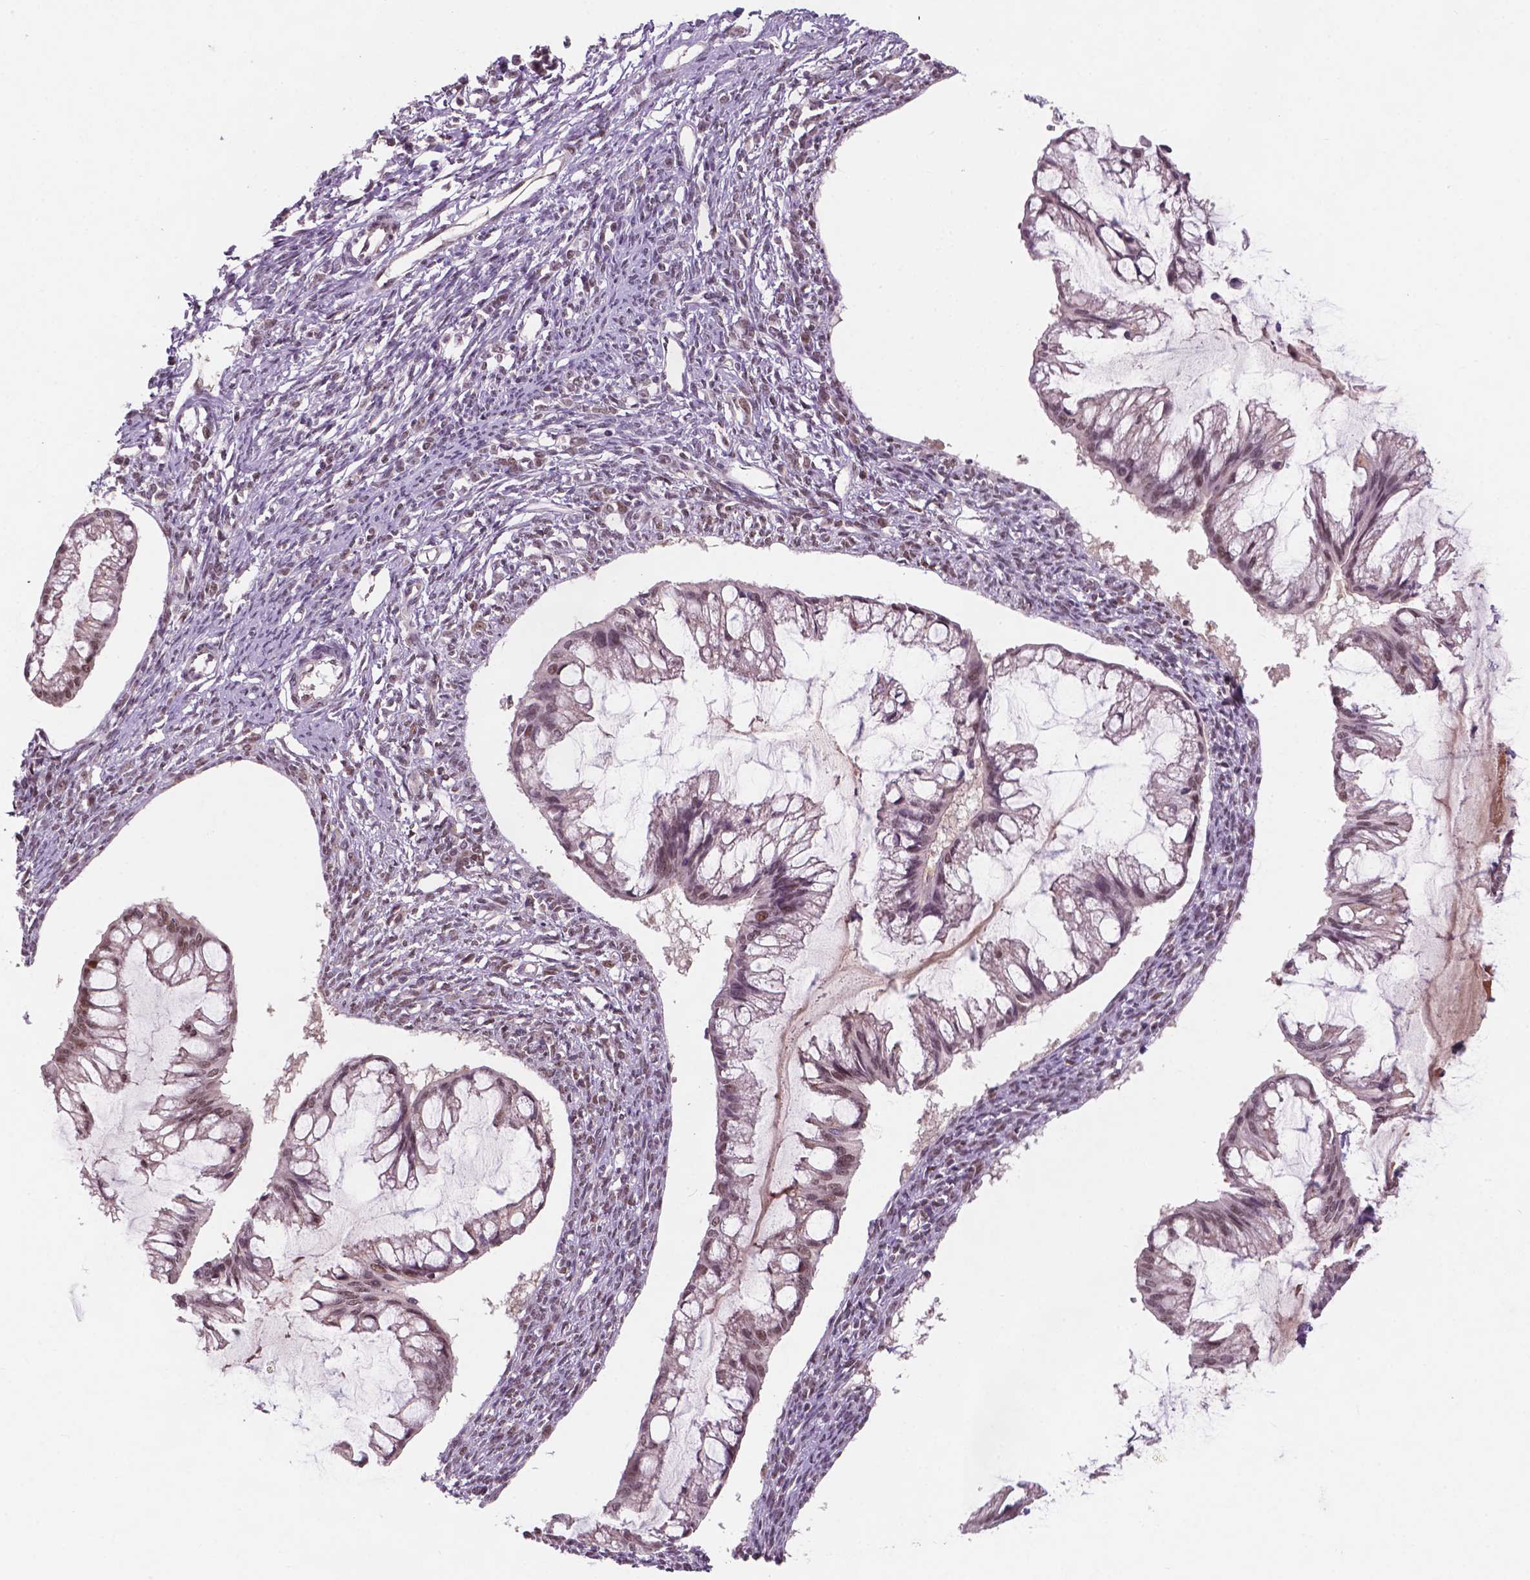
{"staining": {"intensity": "moderate", "quantity": "25%-75%", "location": "nuclear"}, "tissue": "ovarian cancer", "cell_type": "Tumor cells", "image_type": "cancer", "snomed": [{"axis": "morphology", "description": "Cystadenocarcinoma, mucinous, NOS"}, {"axis": "topography", "description": "Ovary"}], "caption": "Ovarian cancer (mucinous cystadenocarcinoma) stained with DAB IHC exhibits medium levels of moderate nuclear positivity in approximately 25%-75% of tumor cells. (Brightfield microscopy of DAB IHC at high magnification).", "gene": "PER2", "patient": {"sex": "female", "age": 73}}